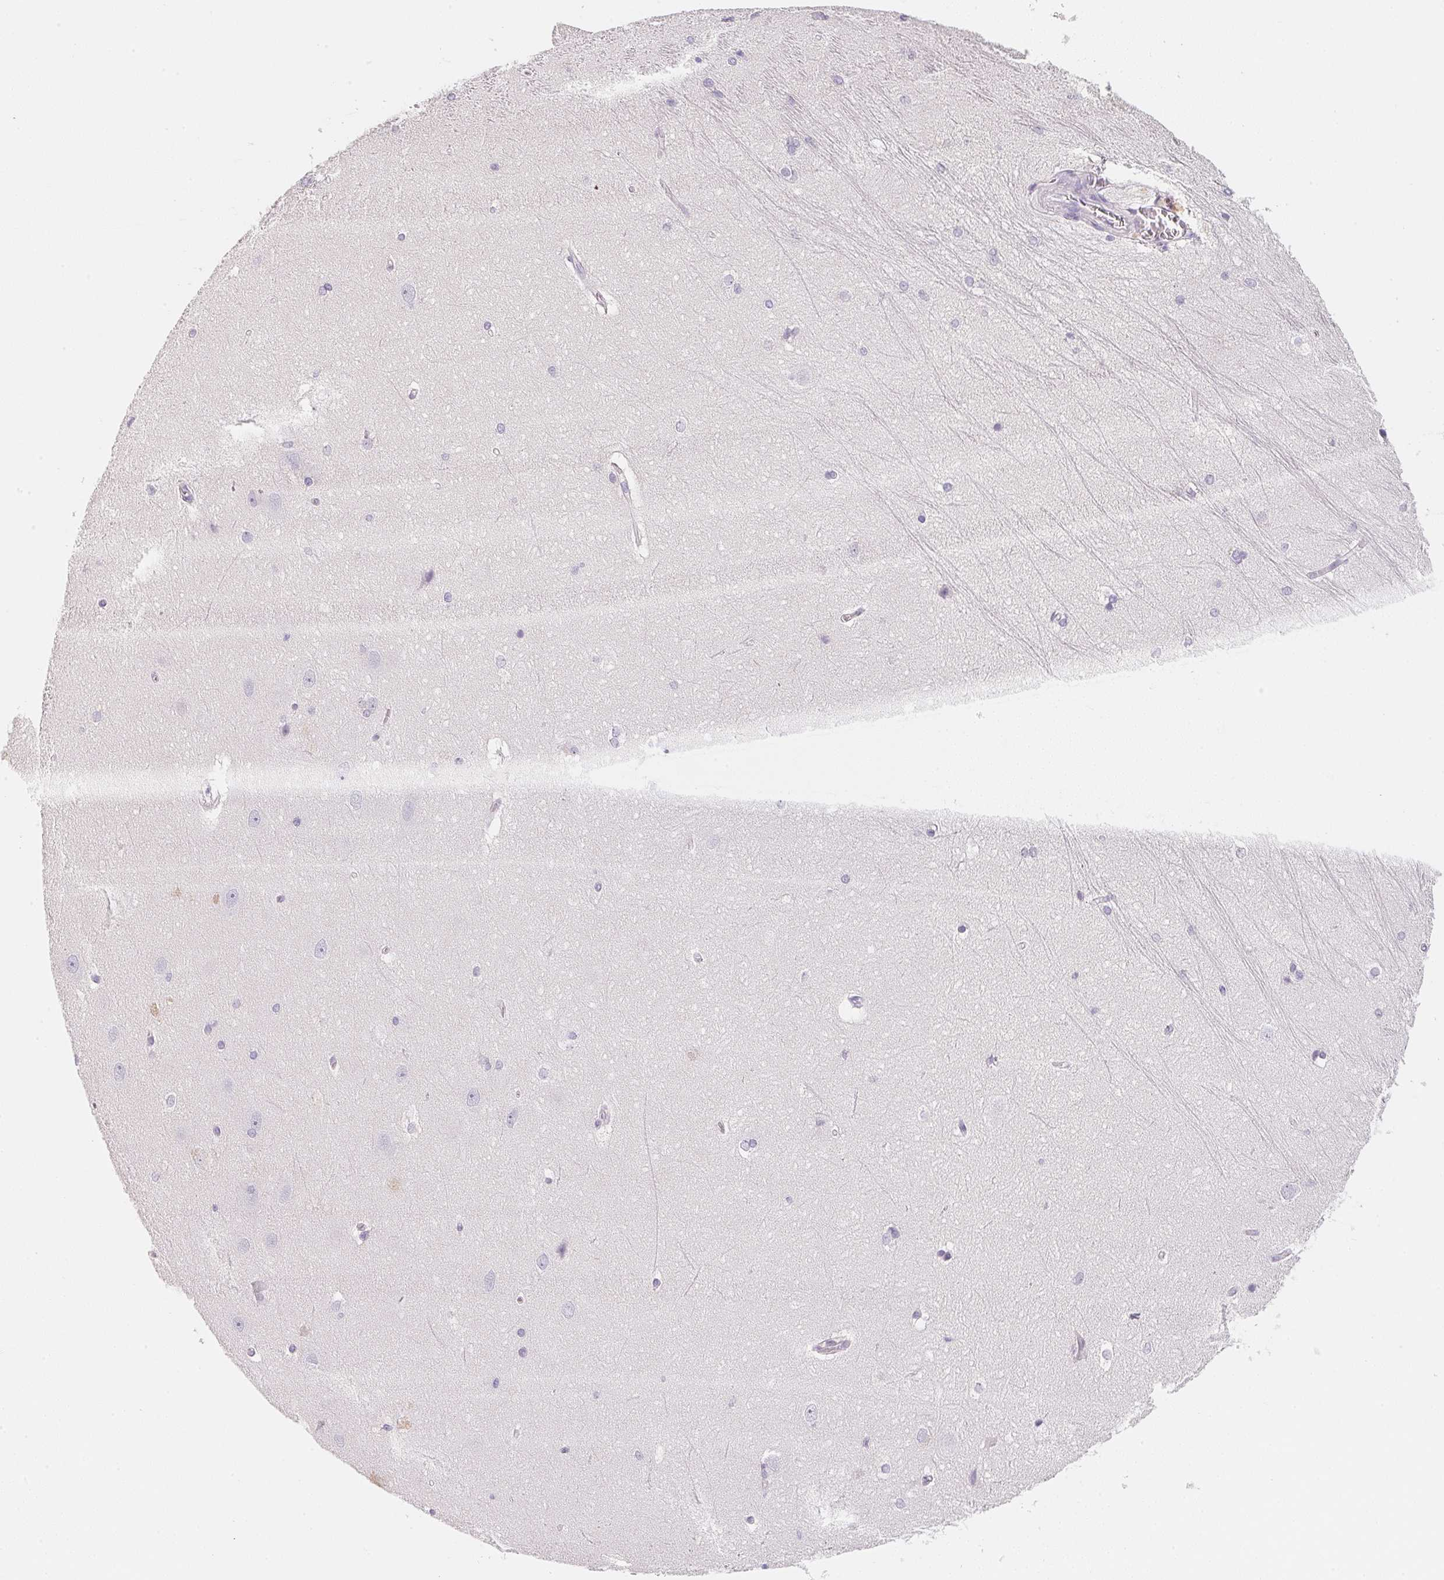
{"staining": {"intensity": "negative", "quantity": "none", "location": "none"}, "tissue": "hippocampus", "cell_type": "Glial cells", "image_type": "normal", "snomed": [{"axis": "morphology", "description": "Normal tissue, NOS"}, {"axis": "topography", "description": "Cerebral cortex"}, {"axis": "topography", "description": "Hippocampus"}], "caption": "DAB (3,3'-diaminobenzidine) immunohistochemical staining of benign hippocampus shows no significant expression in glial cells. (DAB IHC with hematoxylin counter stain).", "gene": "ACP3", "patient": {"sex": "female", "age": 19}}